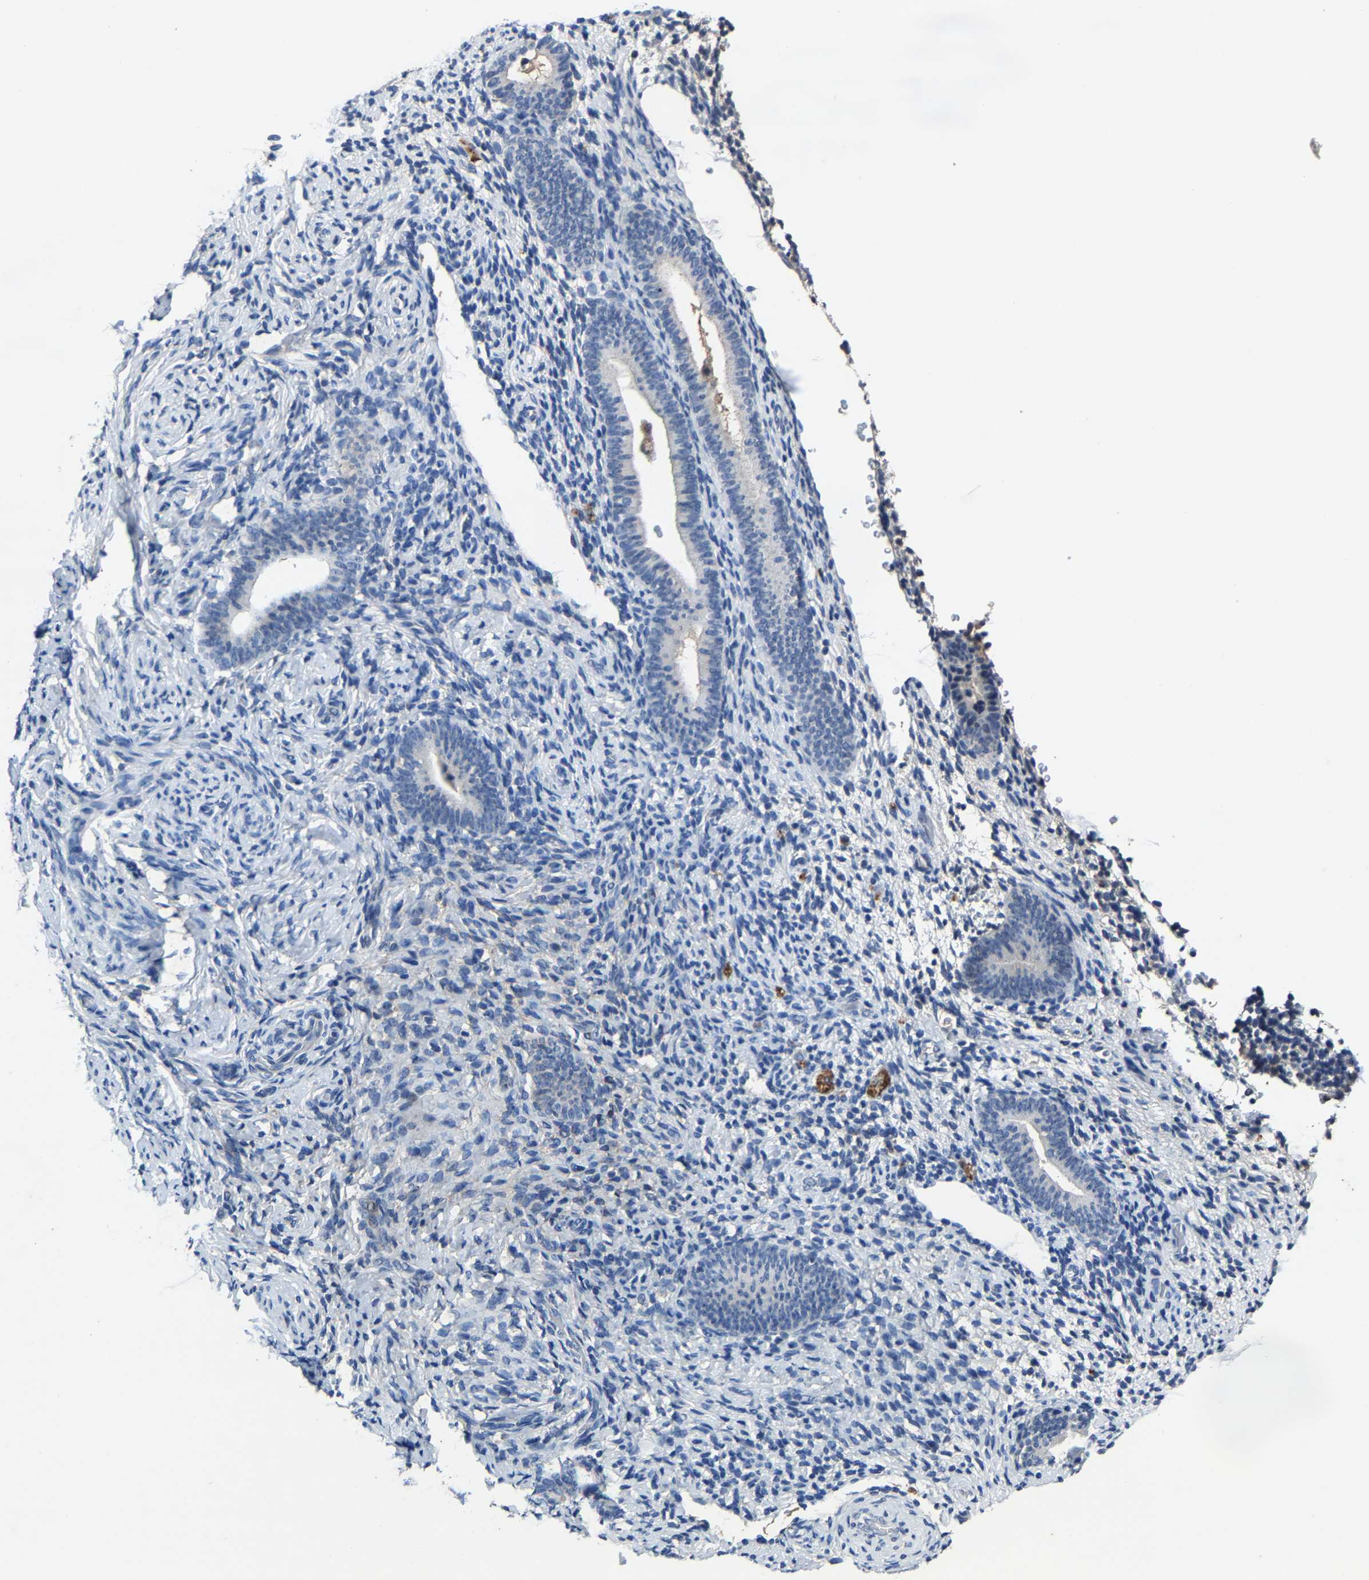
{"staining": {"intensity": "negative", "quantity": "none", "location": "none"}, "tissue": "endometrium", "cell_type": "Cells in endometrial stroma", "image_type": "normal", "snomed": [{"axis": "morphology", "description": "Normal tissue, NOS"}, {"axis": "topography", "description": "Endometrium"}], "caption": "This is an immunohistochemistry histopathology image of benign human endometrium. There is no staining in cells in endometrial stroma.", "gene": "PCNX2", "patient": {"sex": "female", "age": 51}}